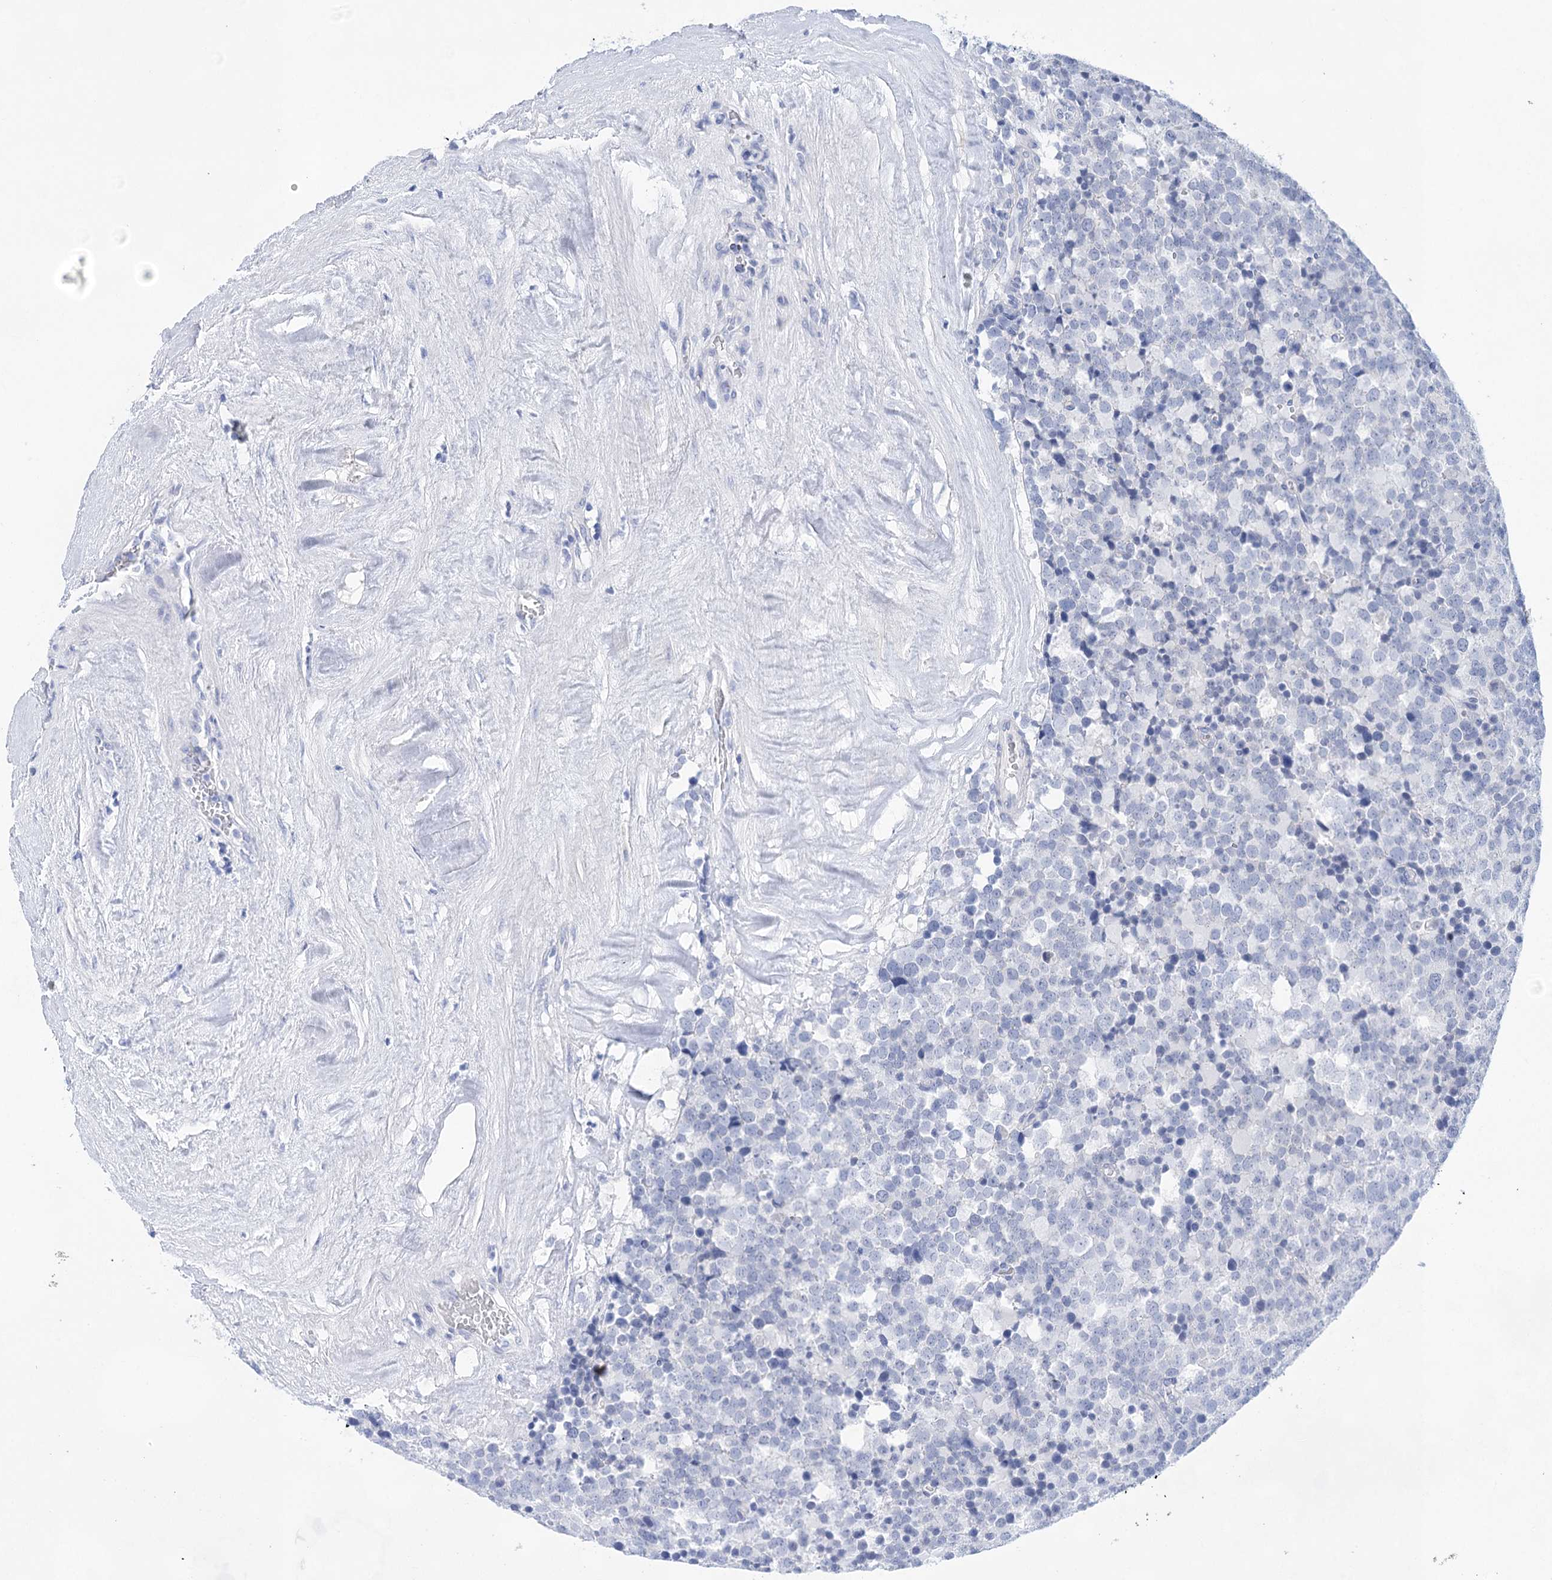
{"staining": {"intensity": "negative", "quantity": "none", "location": "none"}, "tissue": "testis cancer", "cell_type": "Tumor cells", "image_type": "cancer", "snomed": [{"axis": "morphology", "description": "Seminoma, NOS"}, {"axis": "topography", "description": "Testis"}], "caption": "Protein analysis of testis cancer reveals no significant positivity in tumor cells. Nuclei are stained in blue.", "gene": "LALBA", "patient": {"sex": "male", "age": 71}}